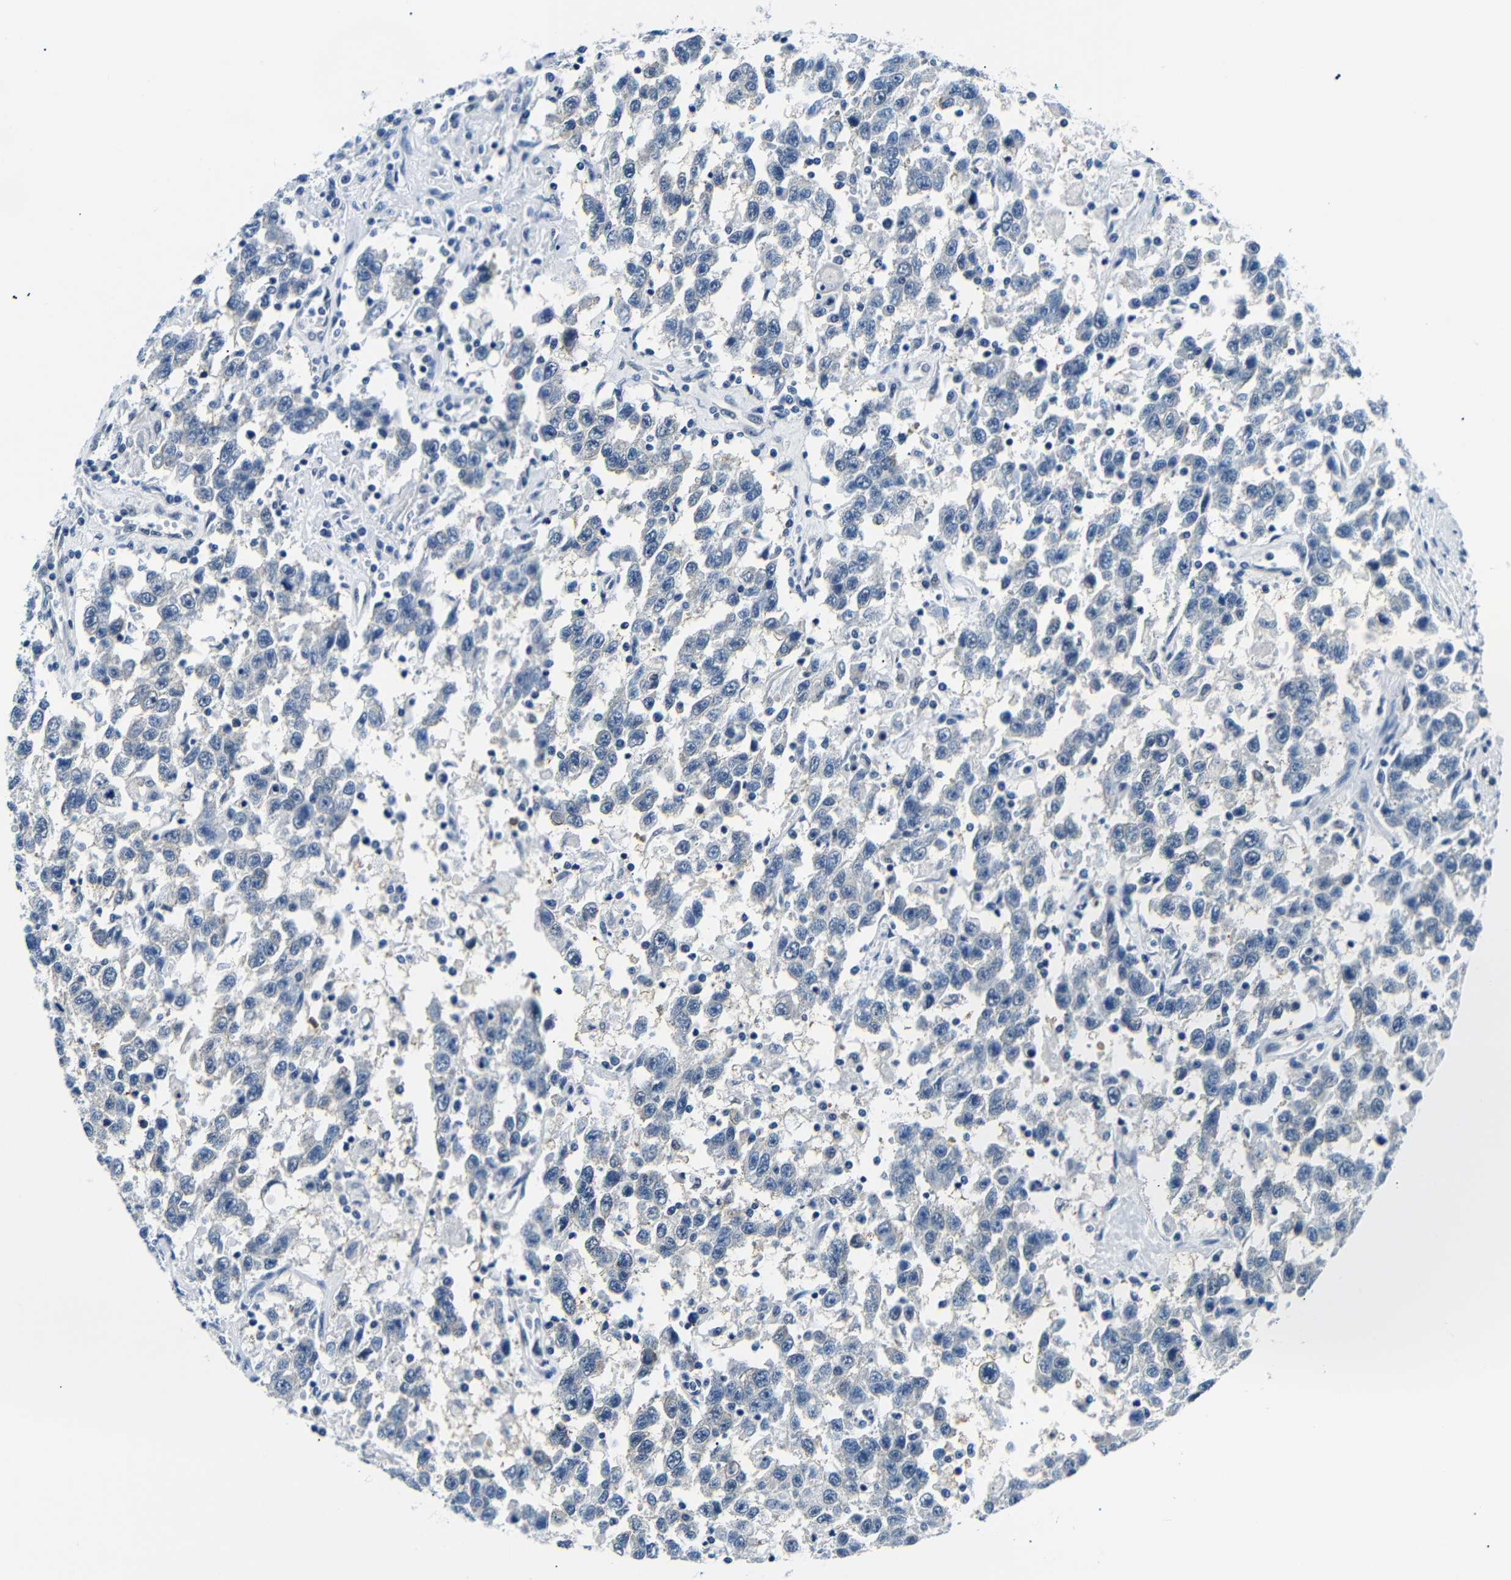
{"staining": {"intensity": "negative", "quantity": "none", "location": "none"}, "tissue": "testis cancer", "cell_type": "Tumor cells", "image_type": "cancer", "snomed": [{"axis": "morphology", "description": "Seminoma, NOS"}, {"axis": "topography", "description": "Testis"}], "caption": "Testis seminoma was stained to show a protein in brown. There is no significant staining in tumor cells. Brightfield microscopy of immunohistochemistry (IHC) stained with DAB (3,3'-diaminobenzidine) (brown) and hematoxylin (blue), captured at high magnification.", "gene": "TAFA1", "patient": {"sex": "male", "age": 41}}